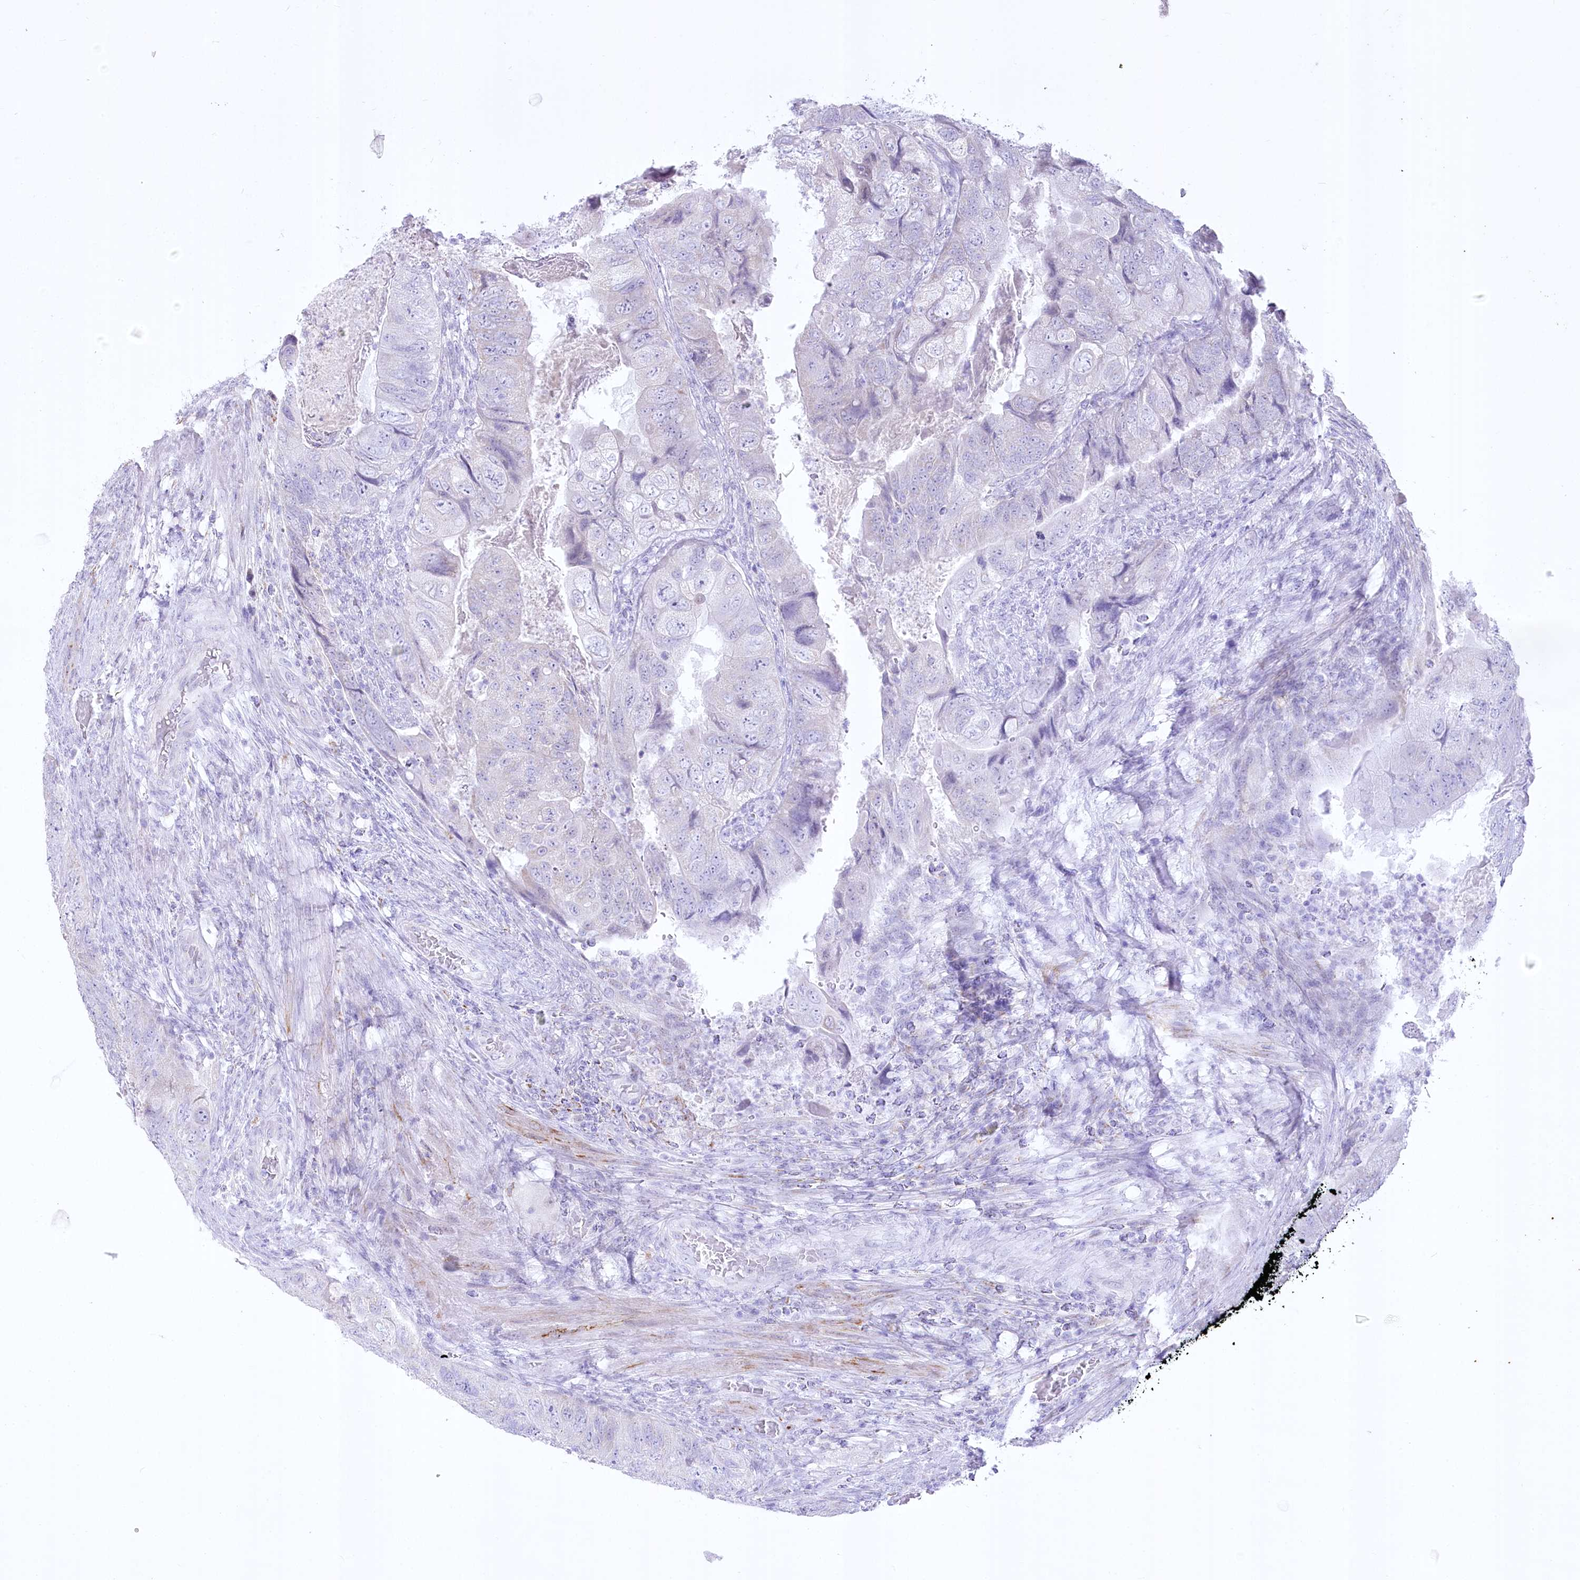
{"staining": {"intensity": "negative", "quantity": "none", "location": "none"}, "tissue": "colorectal cancer", "cell_type": "Tumor cells", "image_type": "cancer", "snomed": [{"axis": "morphology", "description": "Adenocarcinoma, NOS"}, {"axis": "topography", "description": "Rectum"}], "caption": "The immunohistochemistry (IHC) photomicrograph has no significant staining in tumor cells of colorectal cancer (adenocarcinoma) tissue.", "gene": "CEP164", "patient": {"sex": "male", "age": 63}}